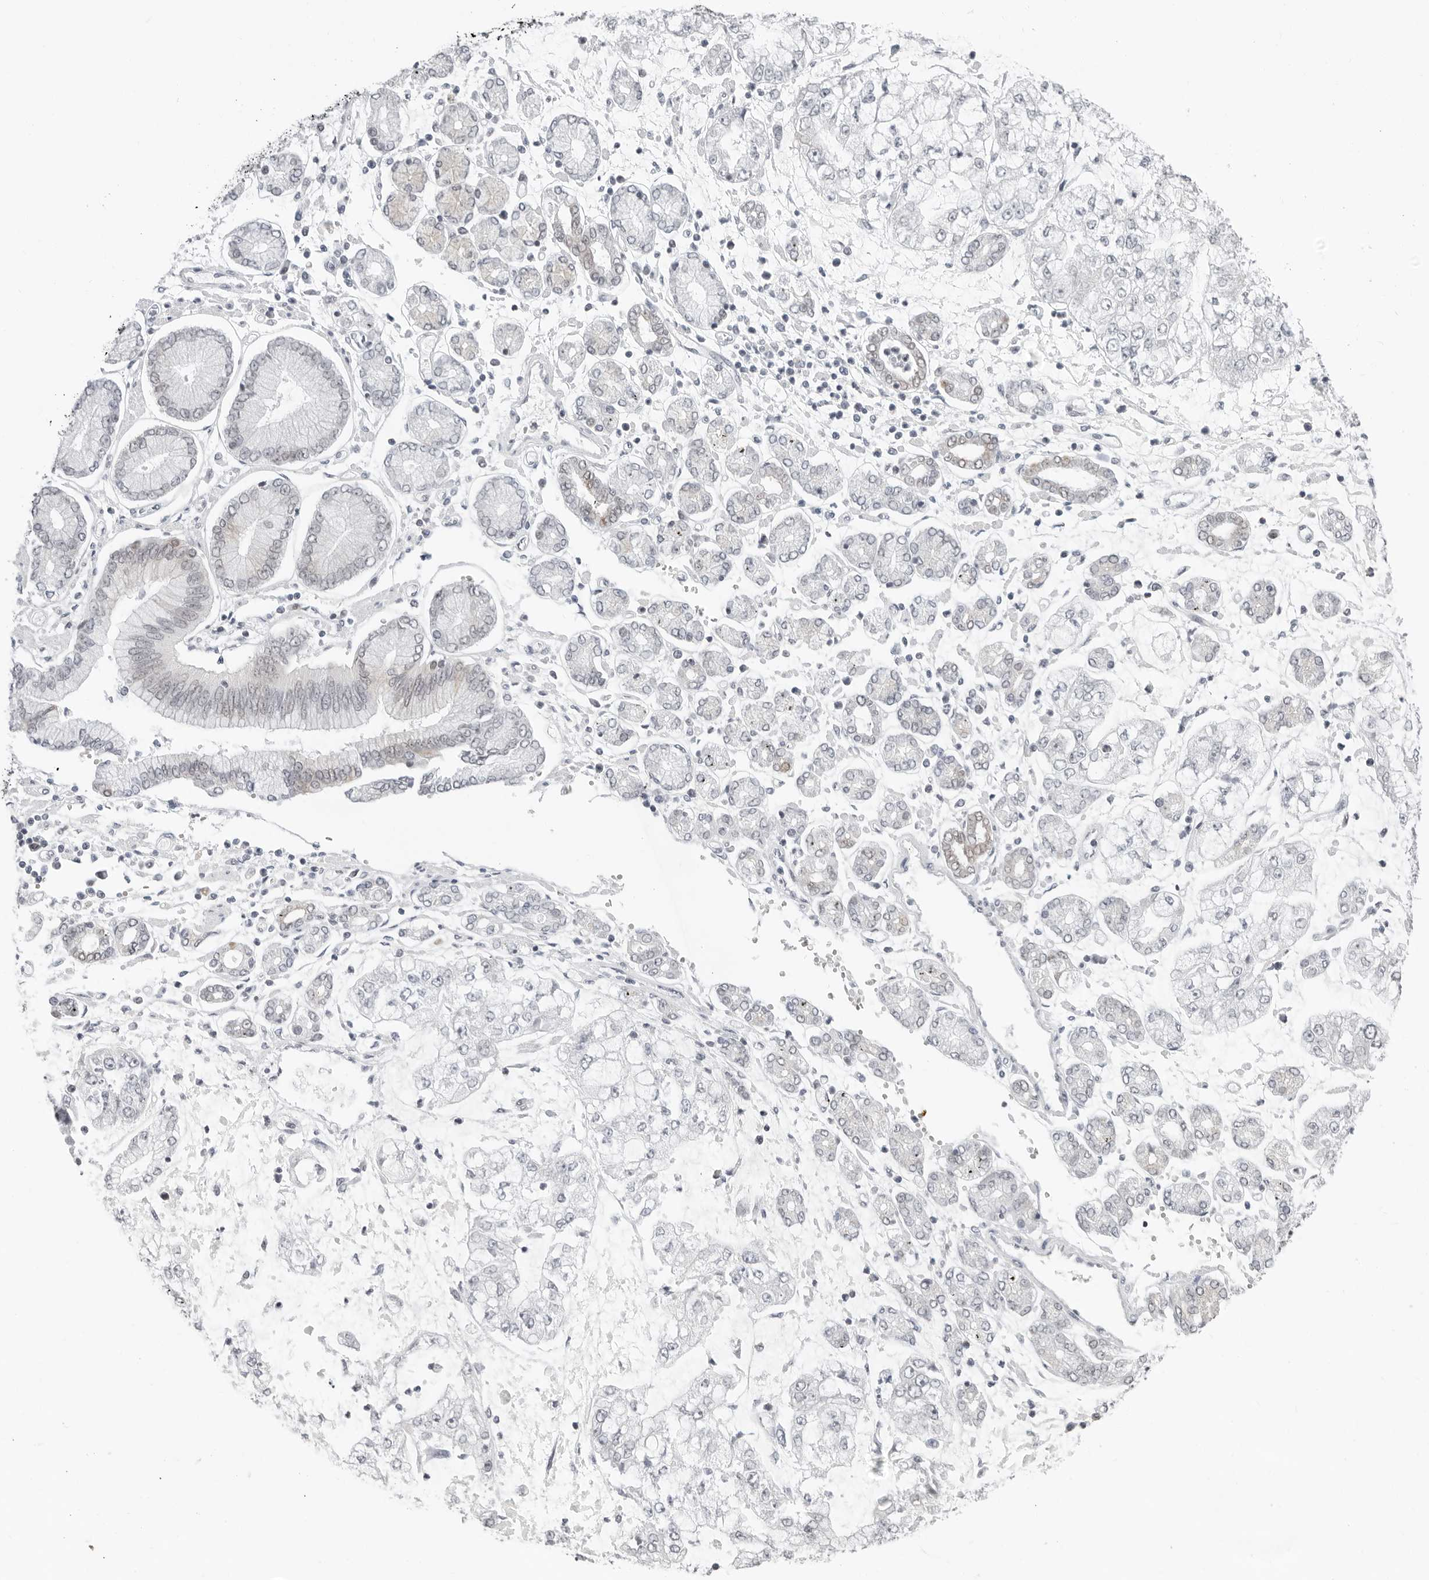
{"staining": {"intensity": "negative", "quantity": "none", "location": "none"}, "tissue": "stomach cancer", "cell_type": "Tumor cells", "image_type": "cancer", "snomed": [{"axis": "morphology", "description": "Adenocarcinoma, NOS"}, {"axis": "topography", "description": "Stomach"}], "caption": "This micrograph is of stomach cancer stained with immunohistochemistry (IHC) to label a protein in brown with the nuclei are counter-stained blue. There is no positivity in tumor cells.", "gene": "FLG2", "patient": {"sex": "male", "age": 76}}